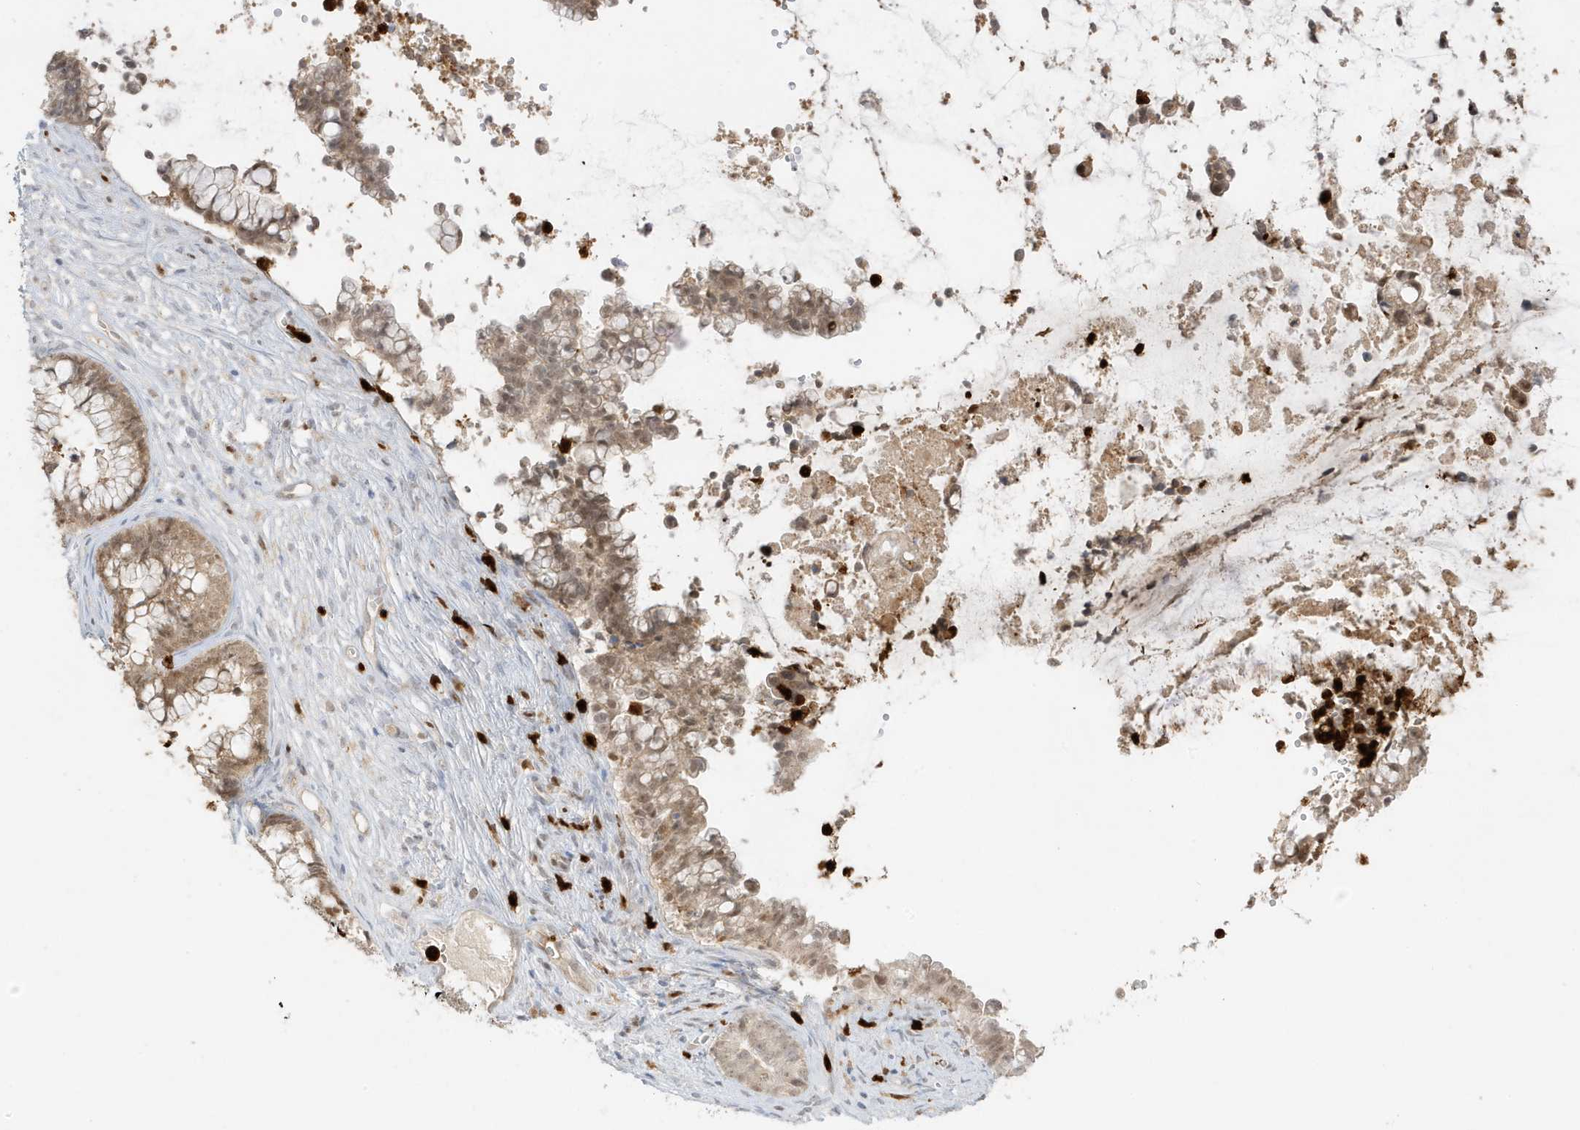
{"staining": {"intensity": "moderate", "quantity": ">75%", "location": "cytoplasmic/membranous,nuclear"}, "tissue": "cervical cancer", "cell_type": "Tumor cells", "image_type": "cancer", "snomed": [{"axis": "morphology", "description": "Adenocarcinoma, NOS"}, {"axis": "topography", "description": "Cervix"}], "caption": "The photomicrograph demonstrates immunohistochemical staining of cervical cancer (adenocarcinoma). There is moderate cytoplasmic/membranous and nuclear staining is appreciated in about >75% of tumor cells. (brown staining indicates protein expression, while blue staining denotes nuclei).", "gene": "GCA", "patient": {"sex": "female", "age": 44}}